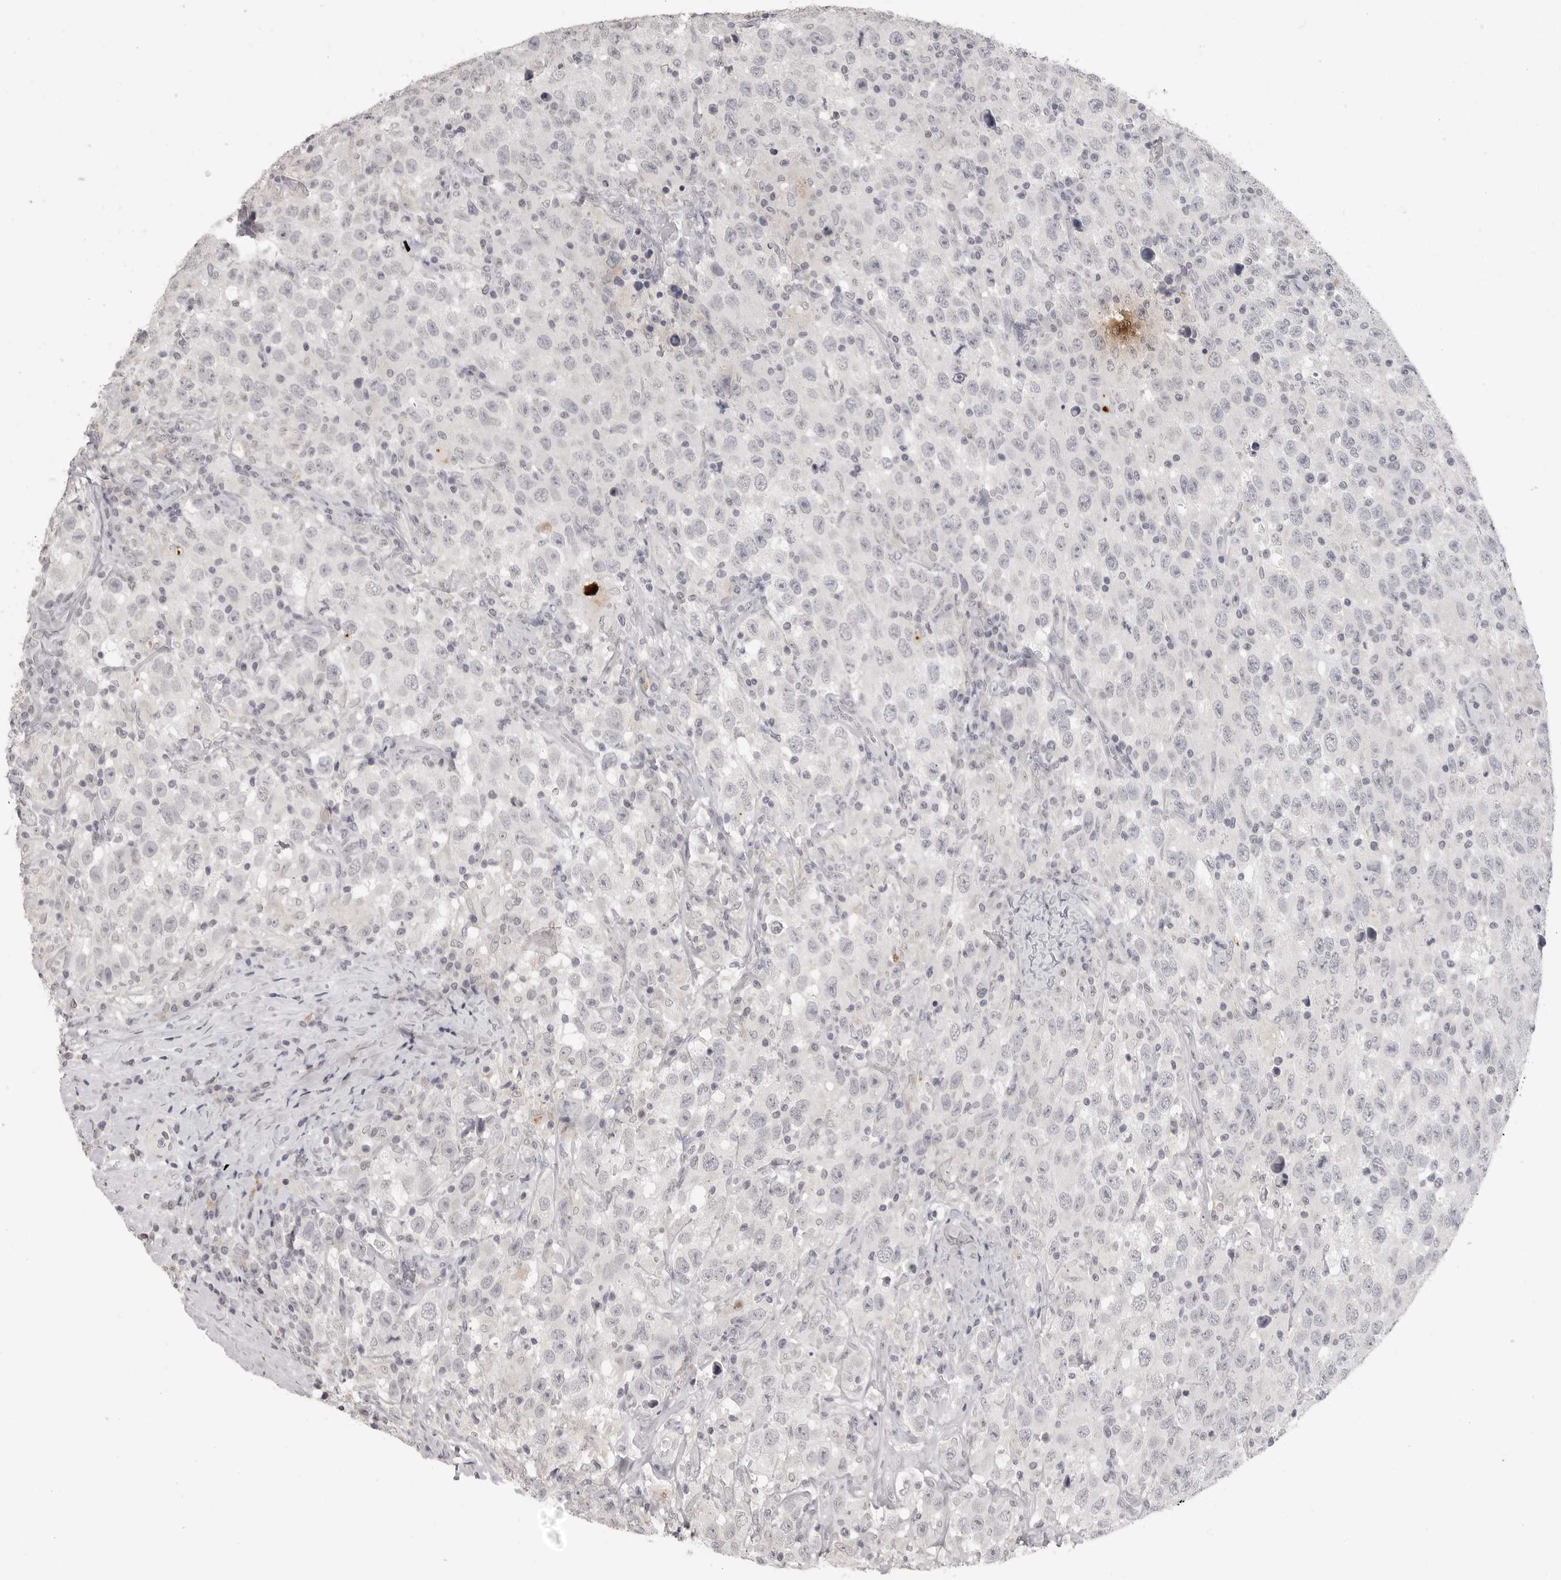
{"staining": {"intensity": "negative", "quantity": "none", "location": "none"}, "tissue": "testis cancer", "cell_type": "Tumor cells", "image_type": "cancer", "snomed": [{"axis": "morphology", "description": "Seminoma, NOS"}, {"axis": "topography", "description": "Testis"}], "caption": "IHC photomicrograph of human testis cancer stained for a protein (brown), which demonstrates no staining in tumor cells.", "gene": "PRSS1", "patient": {"sex": "male", "age": 41}}